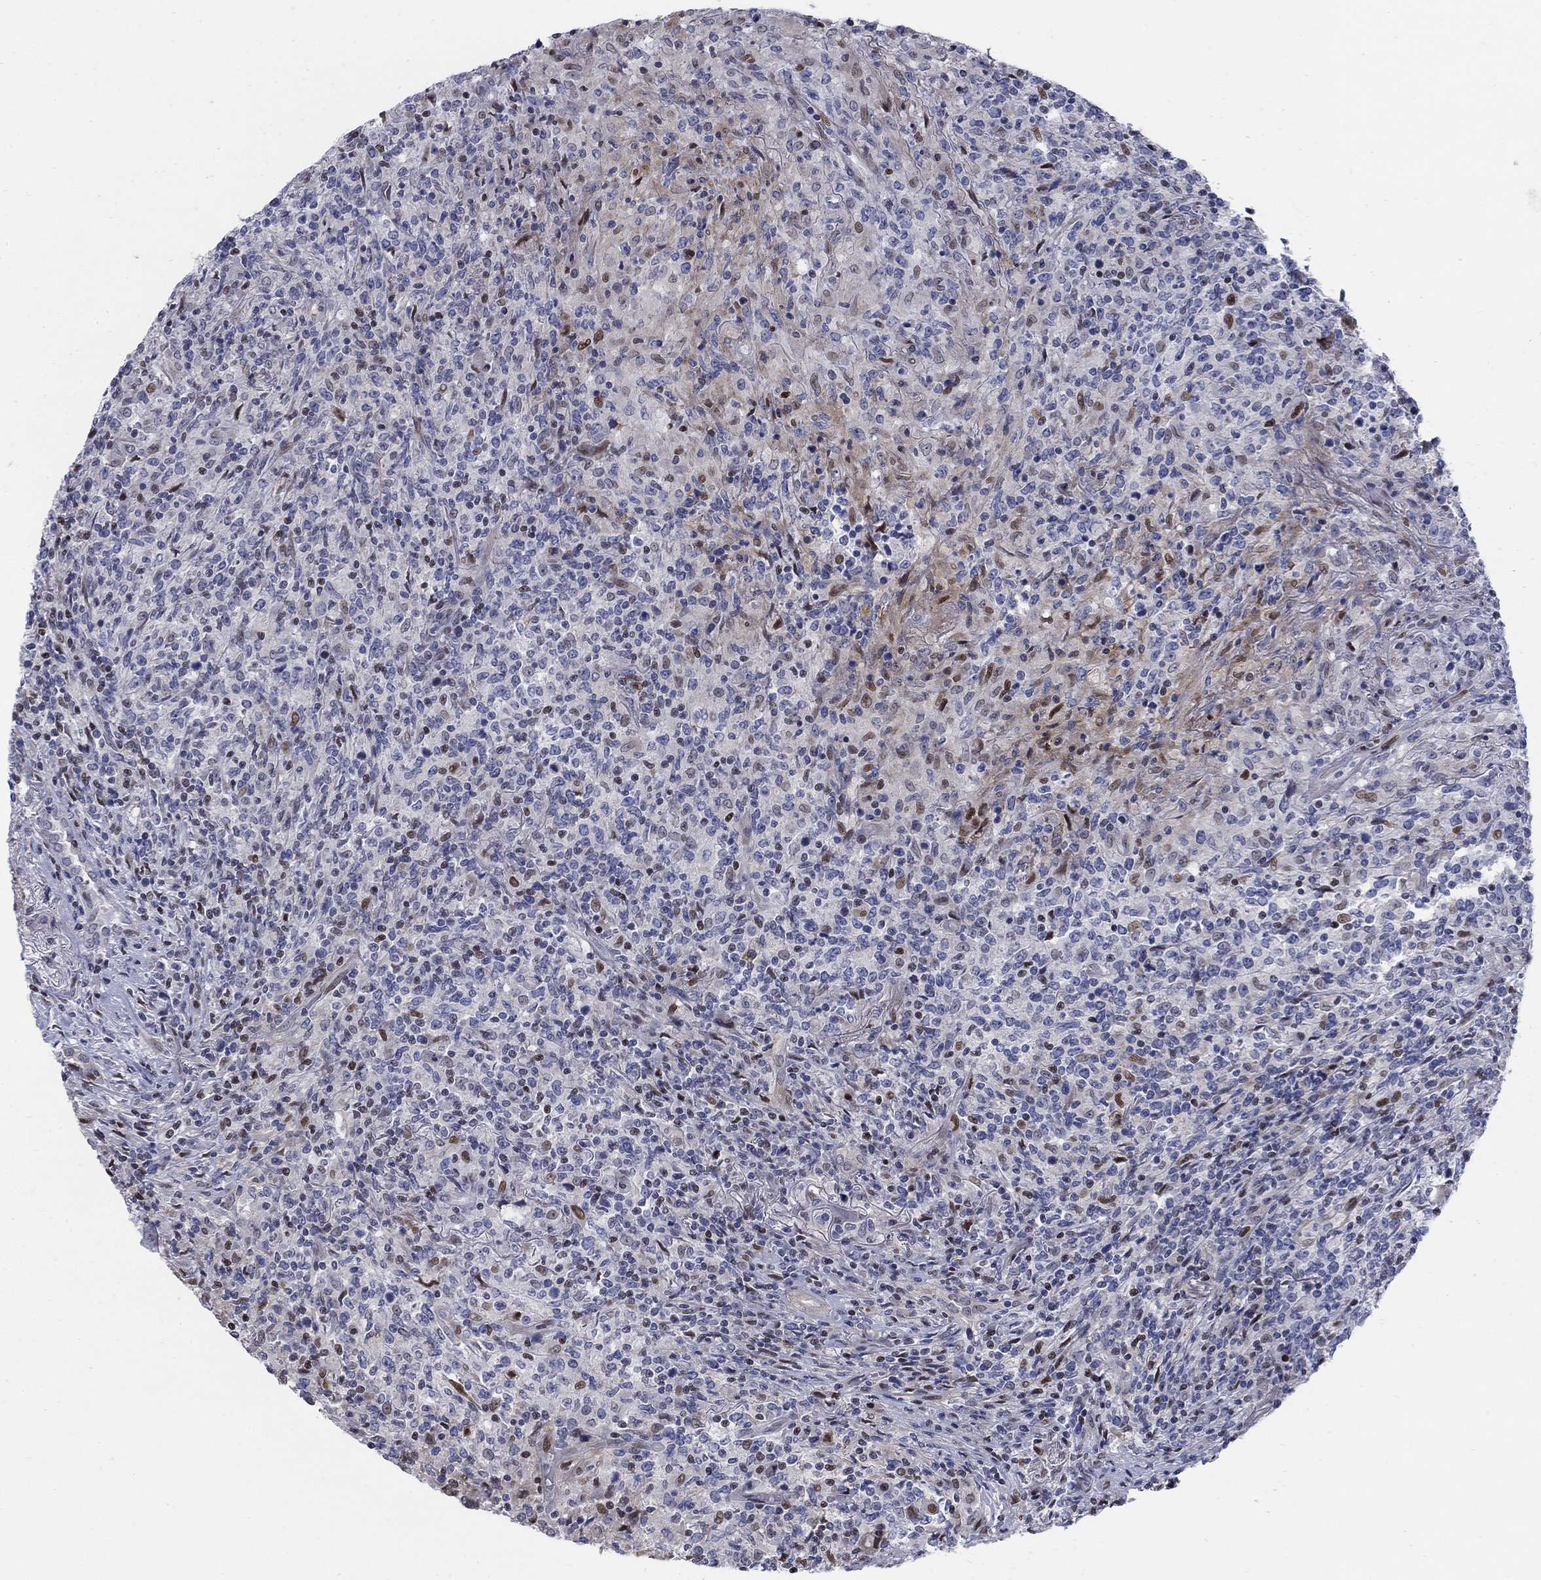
{"staining": {"intensity": "strong", "quantity": "<25%", "location": "nuclear"}, "tissue": "lymphoma", "cell_type": "Tumor cells", "image_type": "cancer", "snomed": [{"axis": "morphology", "description": "Malignant lymphoma, non-Hodgkin's type, High grade"}, {"axis": "topography", "description": "Lung"}], "caption": "Lymphoma tissue exhibits strong nuclear expression in approximately <25% of tumor cells (DAB (3,3'-diaminobenzidine) = brown stain, brightfield microscopy at high magnification).", "gene": "MYO3A", "patient": {"sex": "male", "age": 79}}